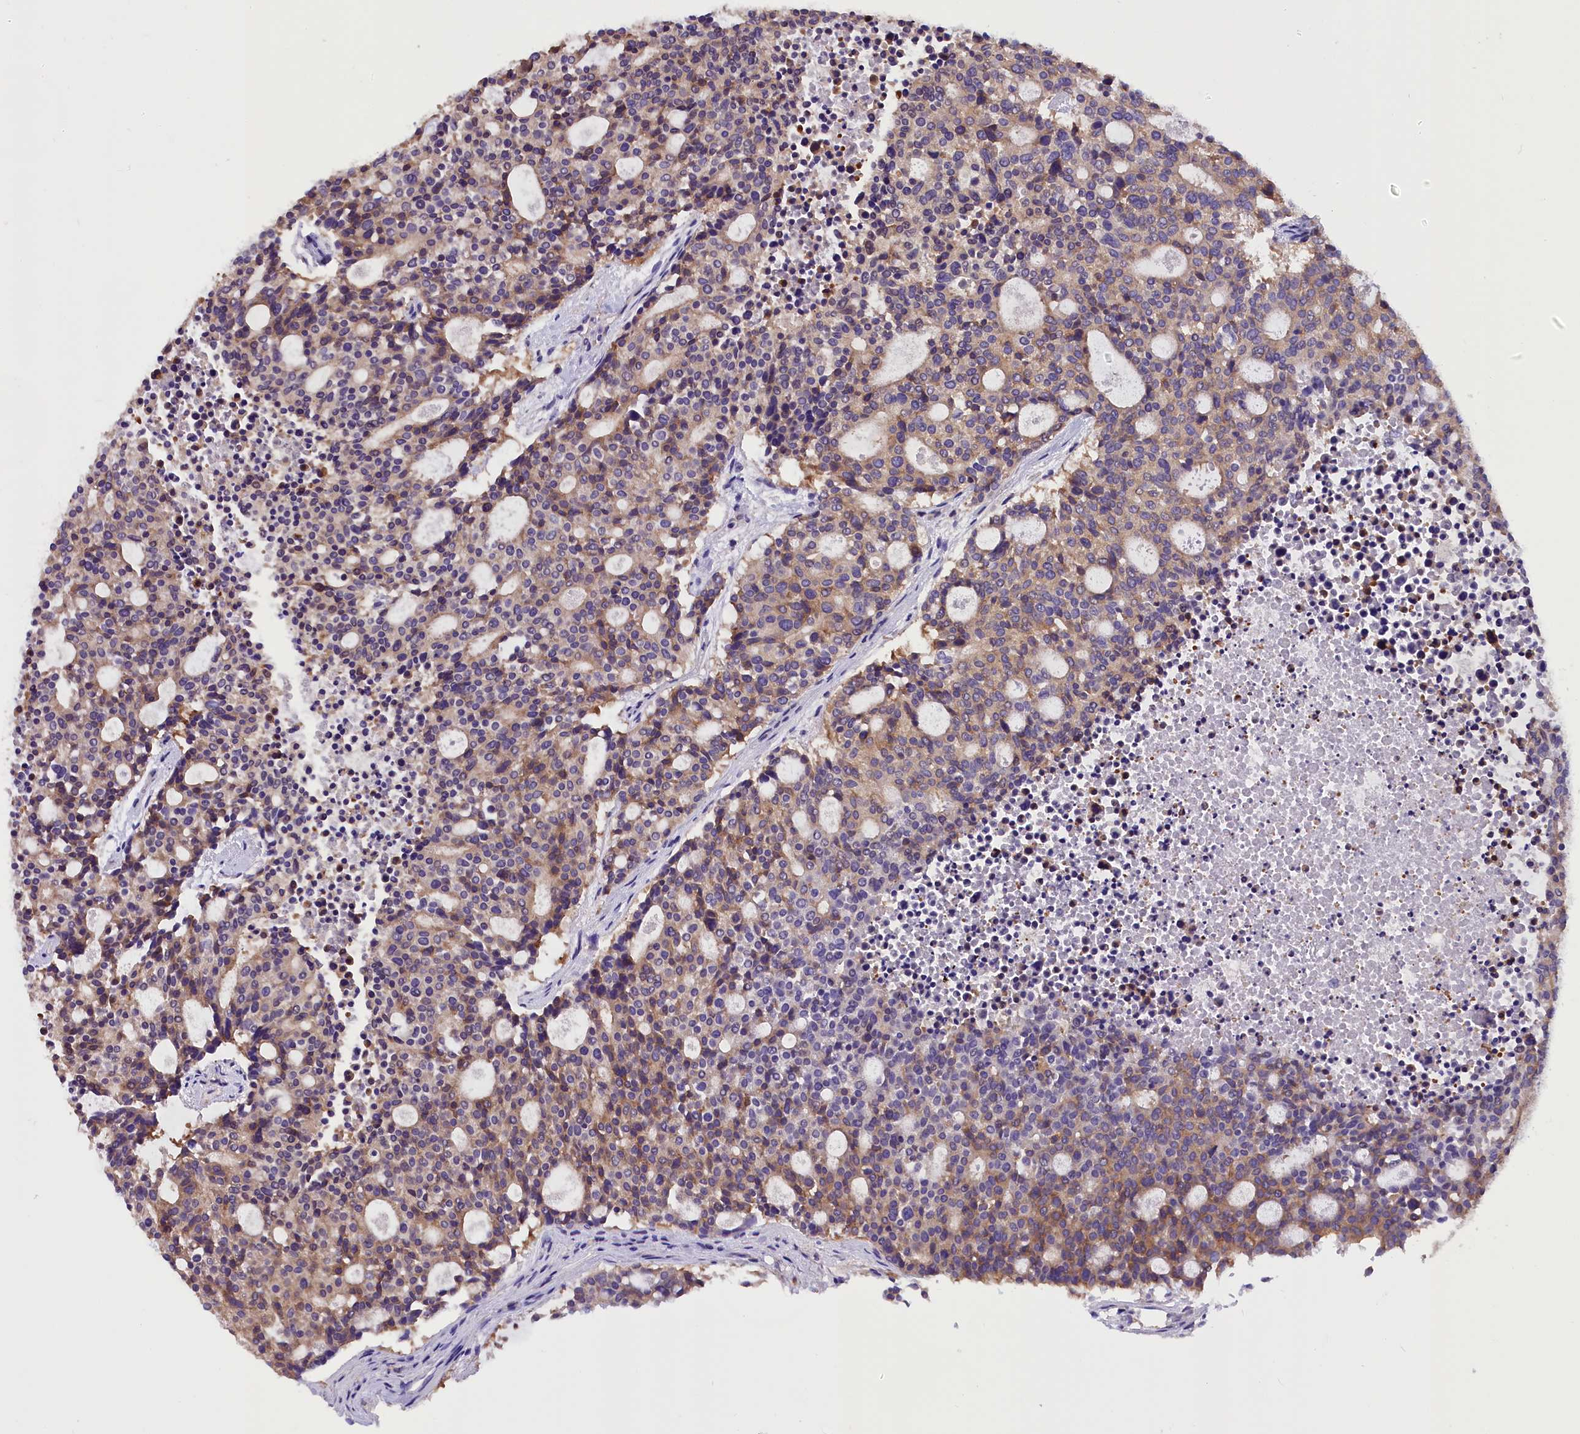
{"staining": {"intensity": "moderate", "quantity": "25%-75%", "location": "cytoplasmic/membranous"}, "tissue": "carcinoid", "cell_type": "Tumor cells", "image_type": "cancer", "snomed": [{"axis": "morphology", "description": "Carcinoid, malignant, NOS"}, {"axis": "topography", "description": "Pancreas"}], "caption": "Carcinoid (malignant) stained for a protein demonstrates moderate cytoplasmic/membranous positivity in tumor cells.", "gene": "AP3B2", "patient": {"sex": "female", "age": 54}}